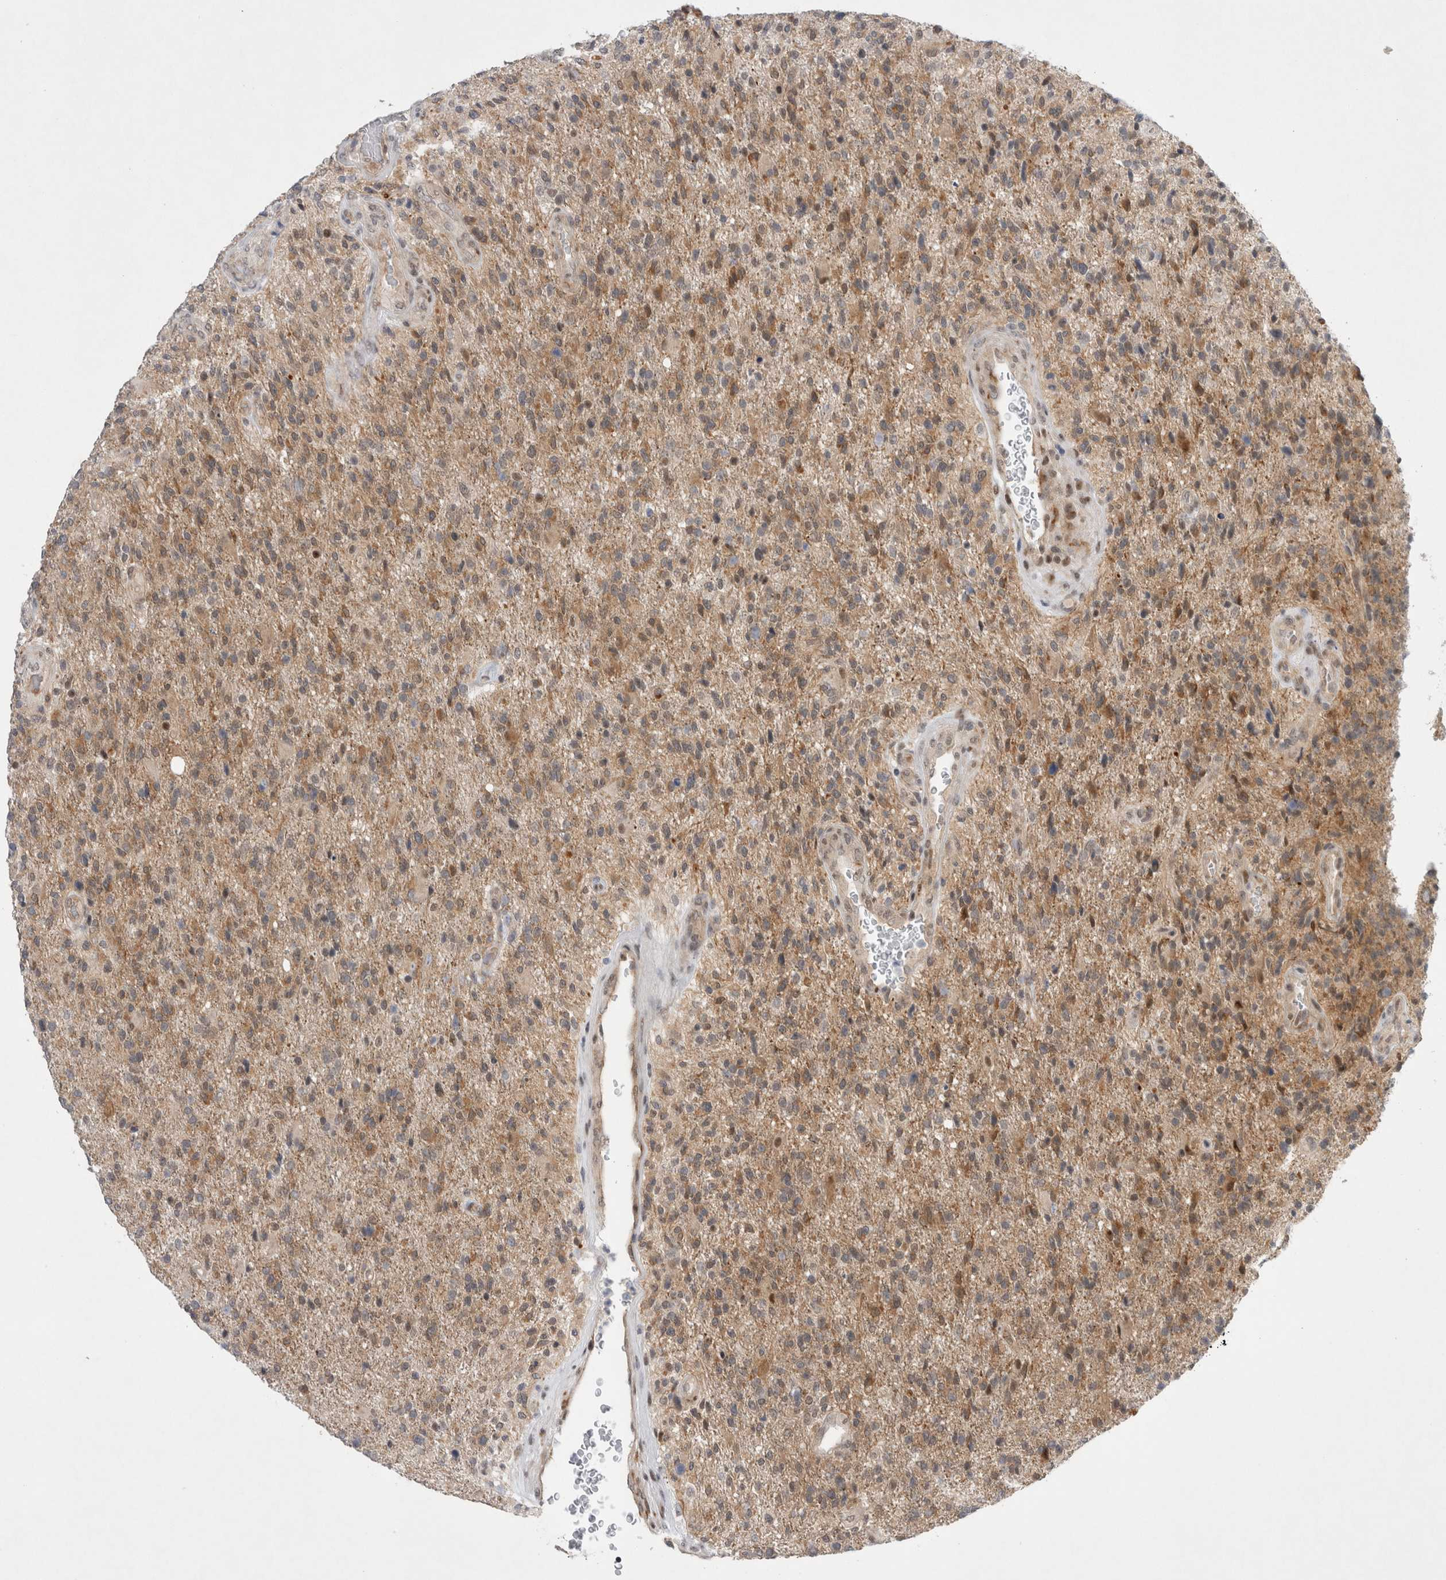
{"staining": {"intensity": "weak", "quantity": ">75%", "location": "cytoplasmic/membranous"}, "tissue": "glioma", "cell_type": "Tumor cells", "image_type": "cancer", "snomed": [{"axis": "morphology", "description": "Glioma, malignant, High grade"}, {"axis": "topography", "description": "Brain"}], "caption": "IHC of malignant glioma (high-grade) reveals low levels of weak cytoplasmic/membranous staining in about >75% of tumor cells.", "gene": "WIPF2", "patient": {"sex": "male", "age": 72}}